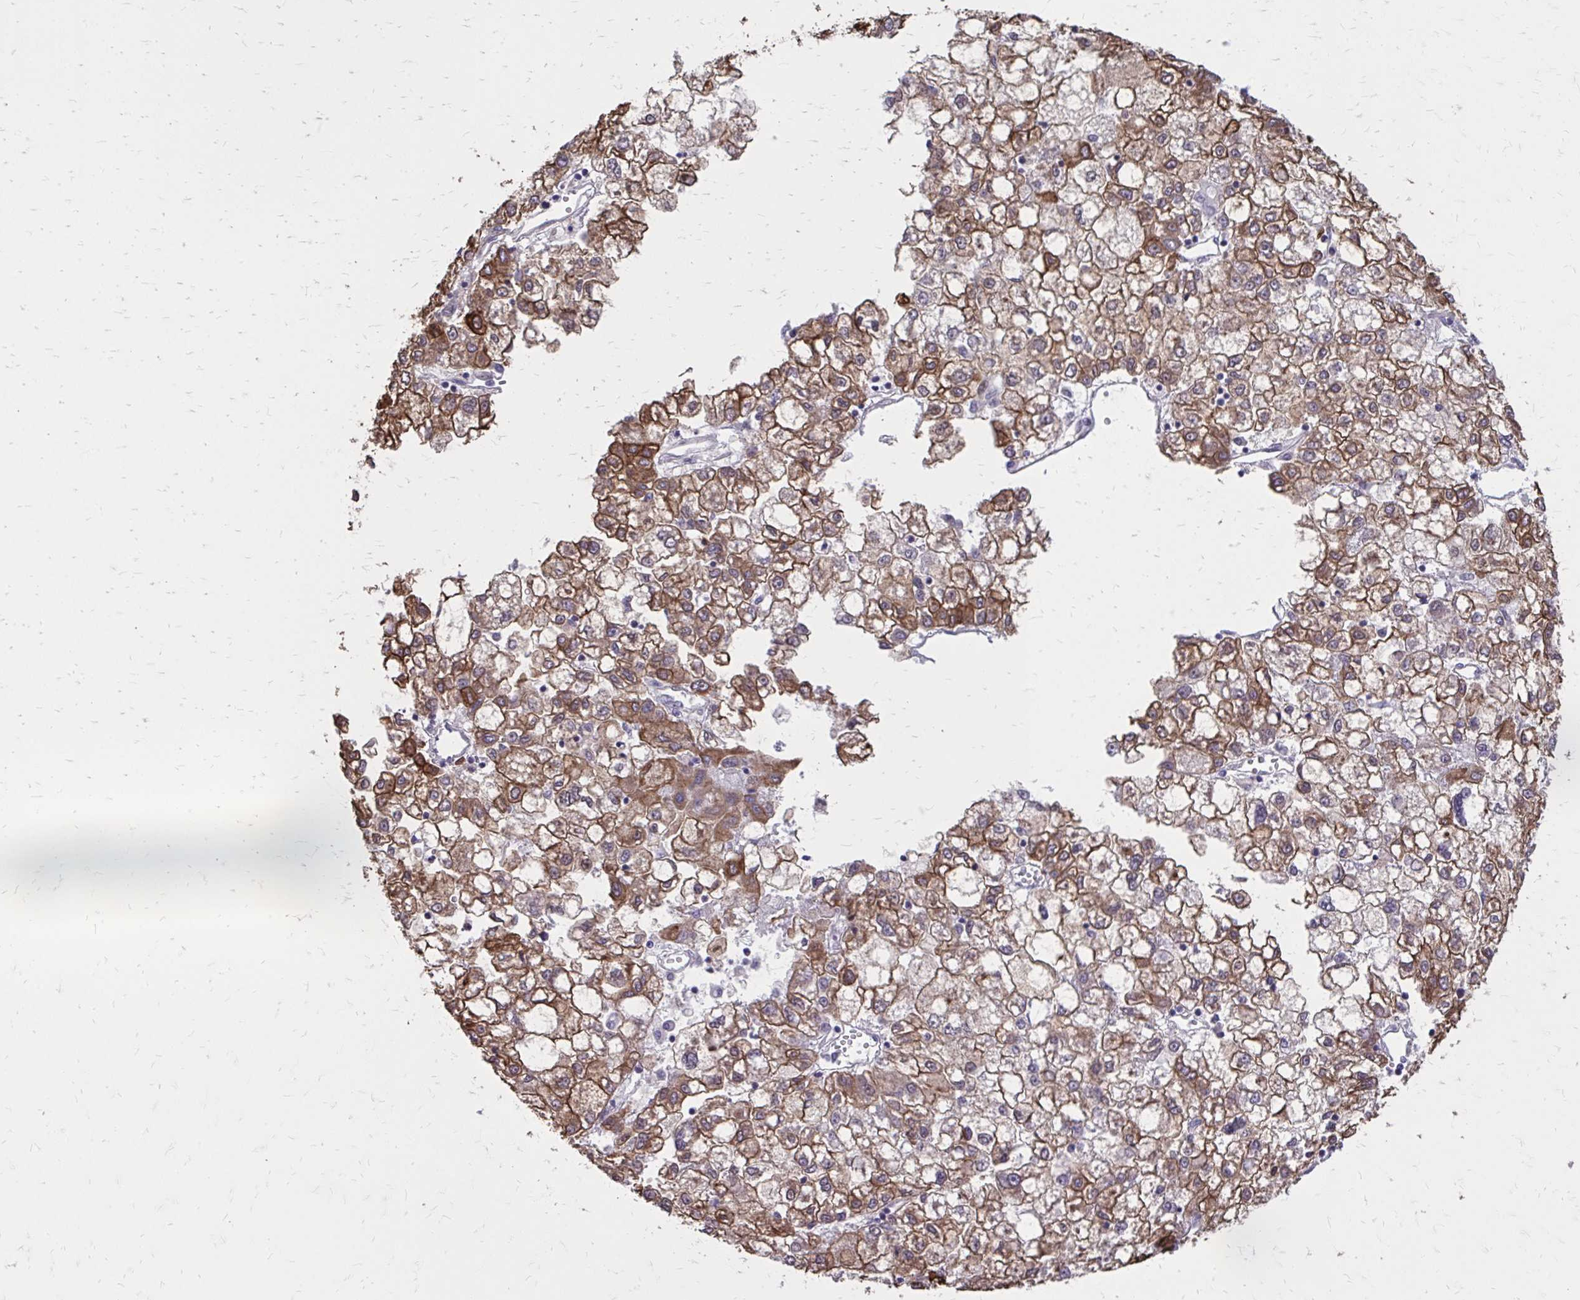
{"staining": {"intensity": "strong", "quantity": ">75%", "location": "cytoplasmic/membranous"}, "tissue": "liver cancer", "cell_type": "Tumor cells", "image_type": "cancer", "snomed": [{"axis": "morphology", "description": "Carcinoma, Hepatocellular, NOS"}, {"axis": "topography", "description": "Liver"}], "caption": "Immunohistochemical staining of liver hepatocellular carcinoma reveals high levels of strong cytoplasmic/membranous expression in approximately >75% of tumor cells.", "gene": "ANKRD30B", "patient": {"sex": "male", "age": 40}}